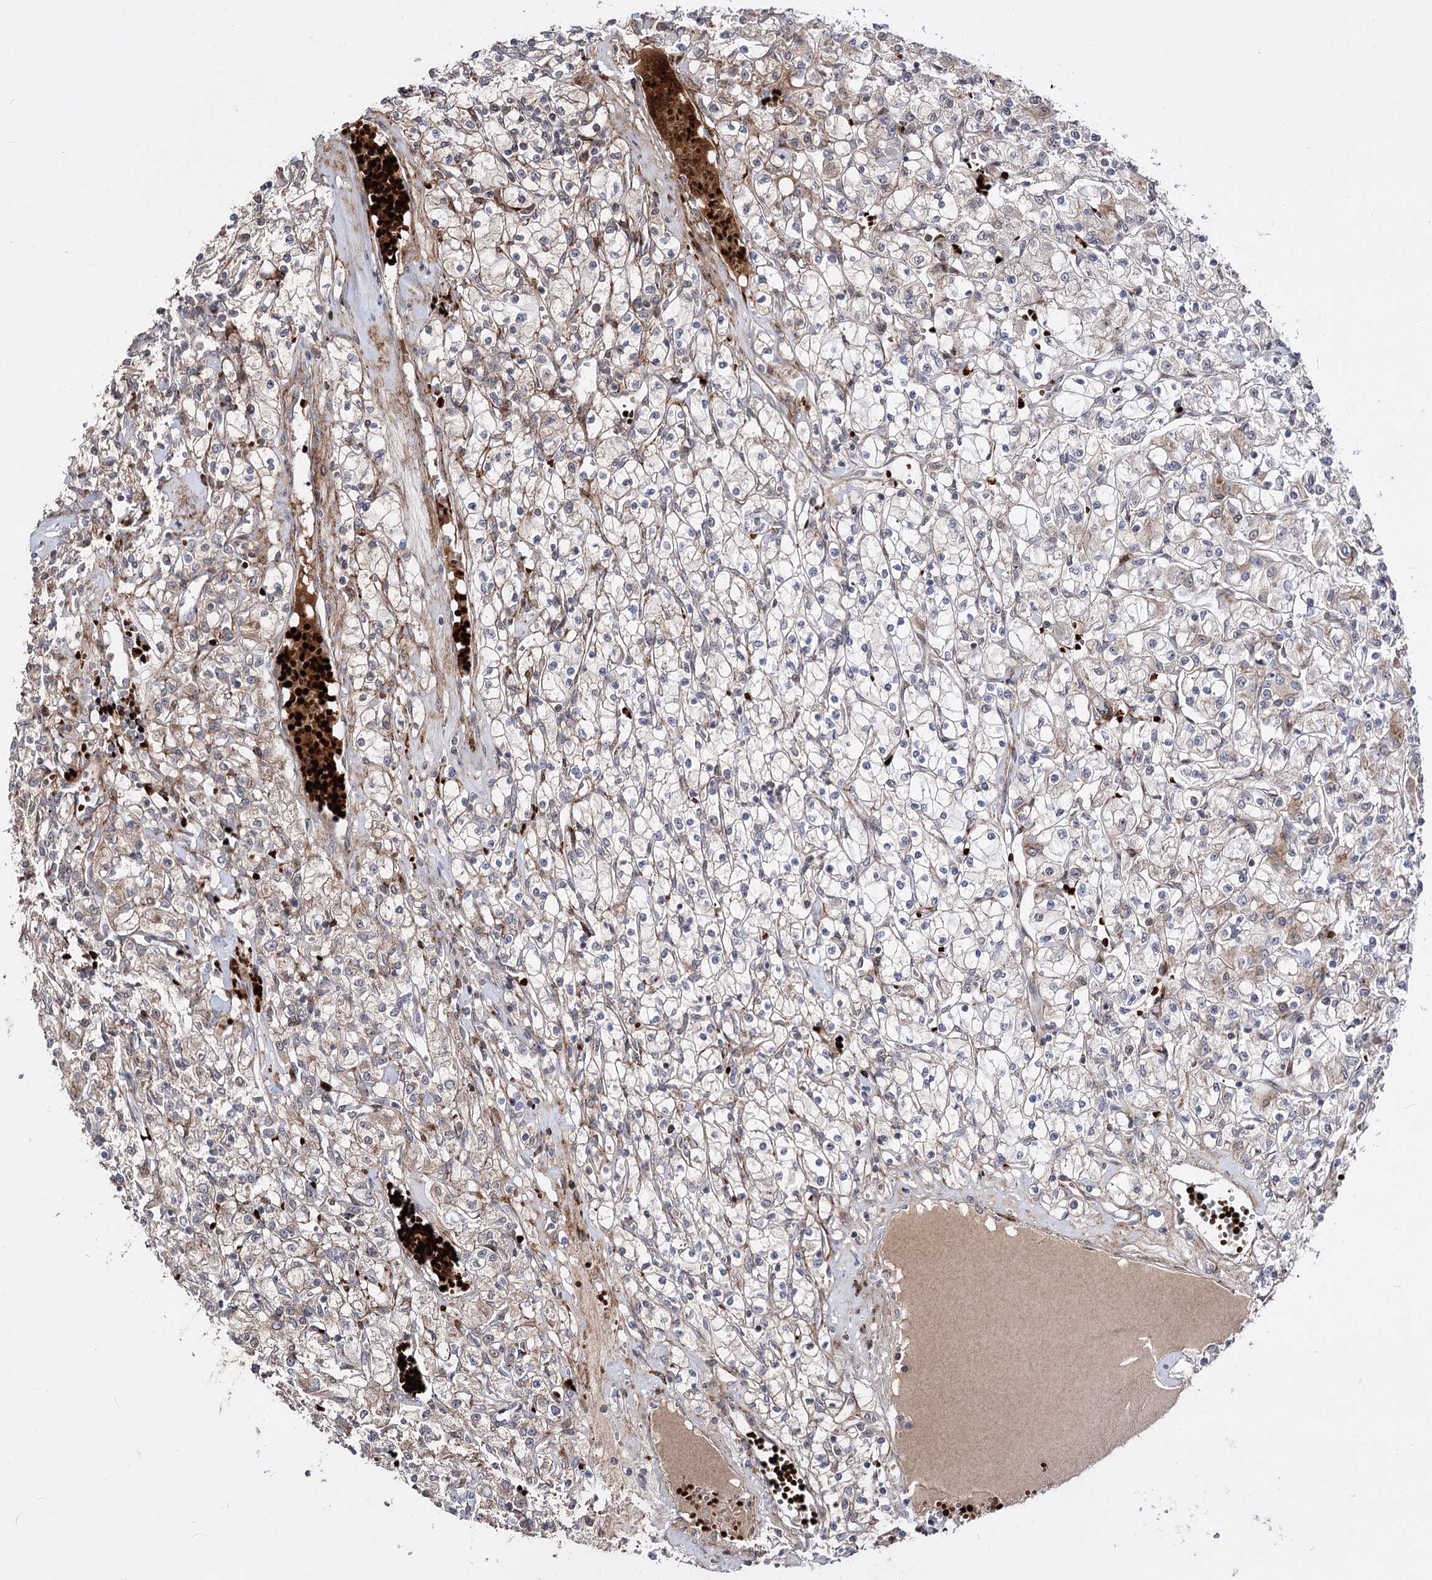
{"staining": {"intensity": "weak", "quantity": "25%-75%", "location": "cytoplasmic/membranous"}, "tissue": "renal cancer", "cell_type": "Tumor cells", "image_type": "cancer", "snomed": [{"axis": "morphology", "description": "Adenocarcinoma, NOS"}, {"axis": "topography", "description": "Kidney"}], "caption": "Protein expression by immunohistochemistry (IHC) displays weak cytoplasmic/membranous positivity in approximately 25%-75% of tumor cells in renal cancer (adenocarcinoma).", "gene": "STOX1", "patient": {"sex": "female", "age": 59}}